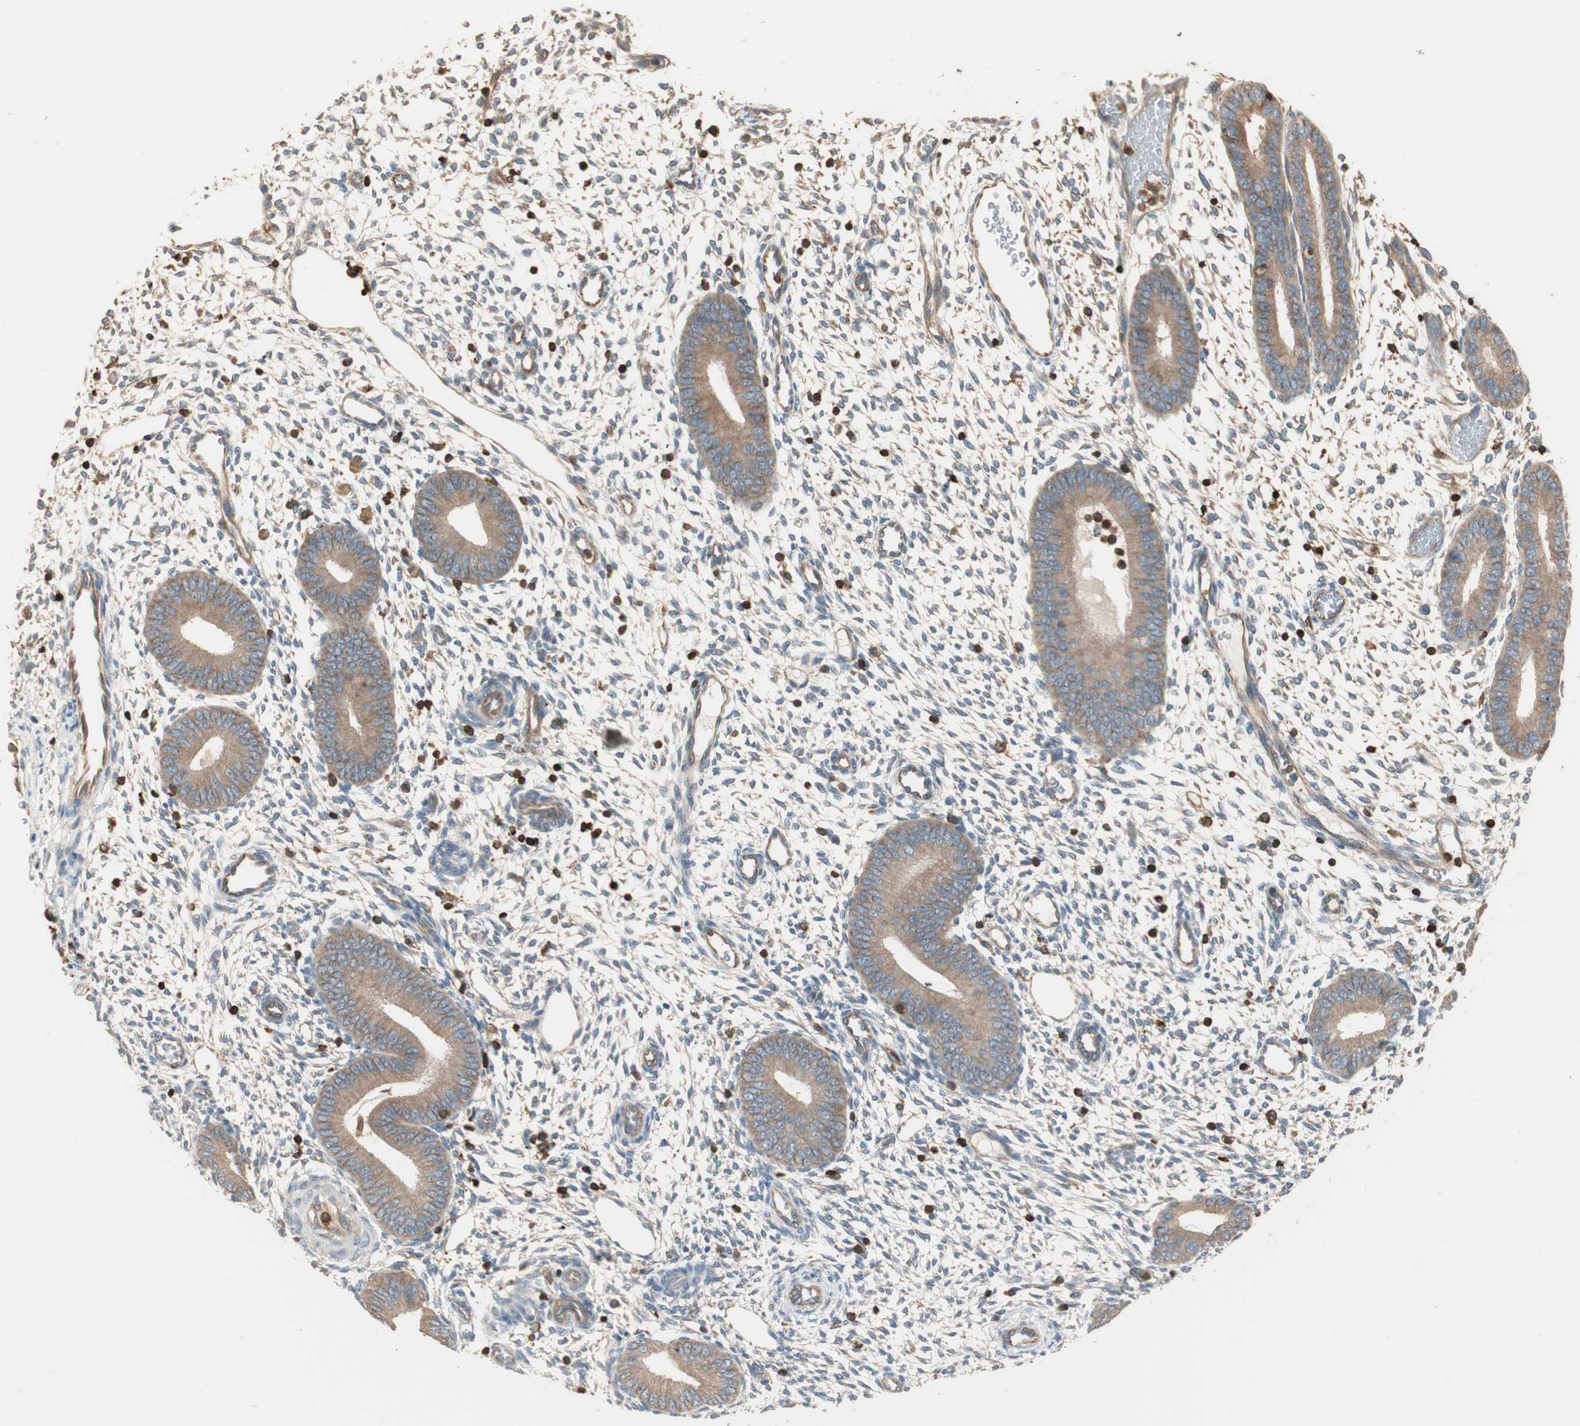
{"staining": {"intensity": "negative", "quantity": "none", "location": "none"}, "tissue": "endometrium", "cell_type": "Cells in endometrial stroma", "image_type": "normal", "snomed": [{"axis": "morphology", "description": "Normal tissue, NOS"}, {"axis": "topography", "description": "Endometrium"}], "caption": "A high-resolution image shows immunohistochemistry staining of benign endometrium, which reveals no significant positivity in cells in endometrial stroma. (Stains: DAB (3,3'-diaminobenzidine) IHC with hematoxylin counter stain, Microscopy: brightfield microscopy at high magnification).", "gene": "CRLF3", "patient": {"sex": "female", "age": 42}}